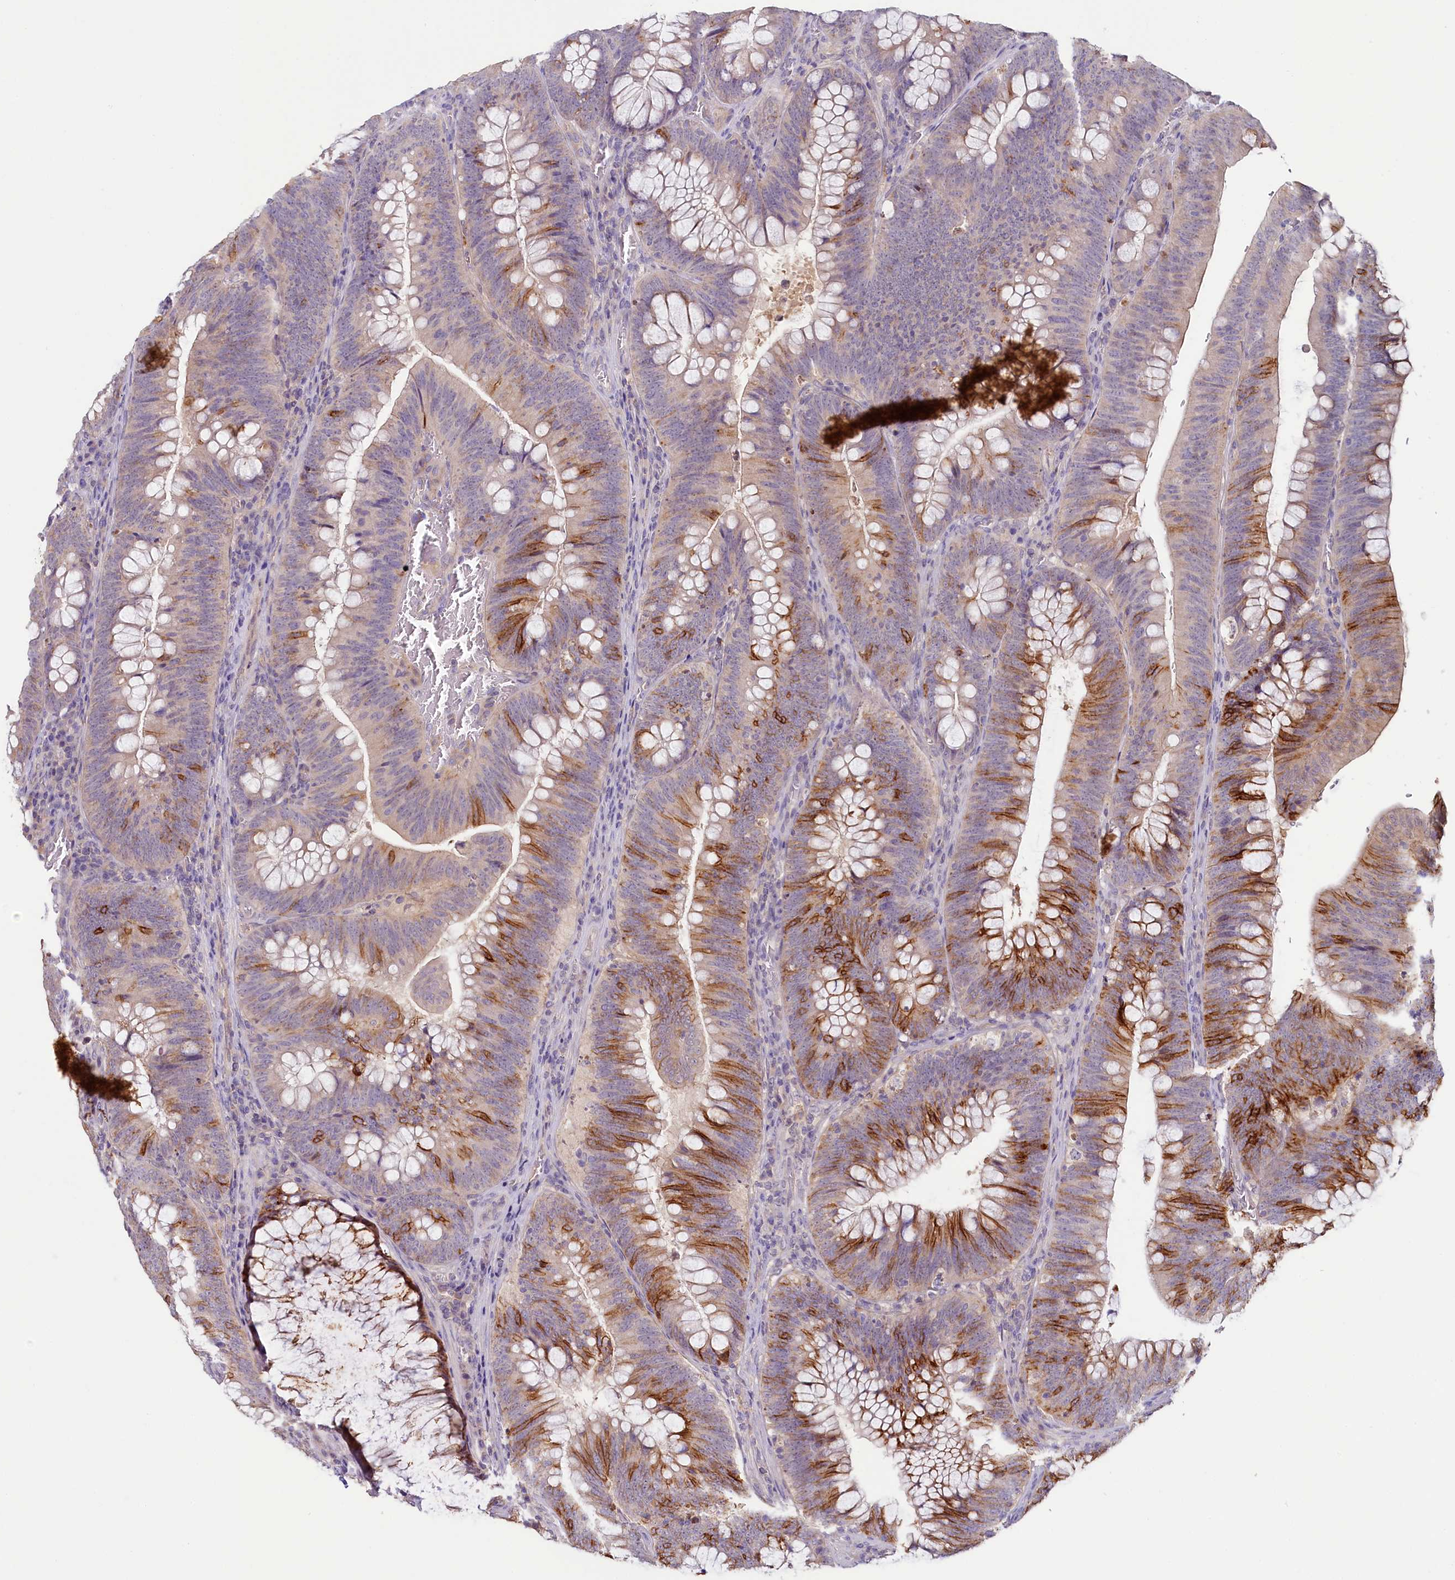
{"staining": {"intensity": "strong", "quantity": "25%-75%", "location": "cytoplasmic/membranous"}, "tissue": "colorectal cancer", "cell_type": "Tumor cells", "image_type": "cancer", "snomed": [{"axis": "morphology", "description": "Normal tissue, NOS"}, {"axis": "topography", "description": "Colon"}], "caption": "Colorectal cancer tissue shows strong cytoplasmic/membranous expression in approximately 25%-75% of tumor cells", "gene": "PDE6D", "patient": {"sex": "female", "age": 82}}